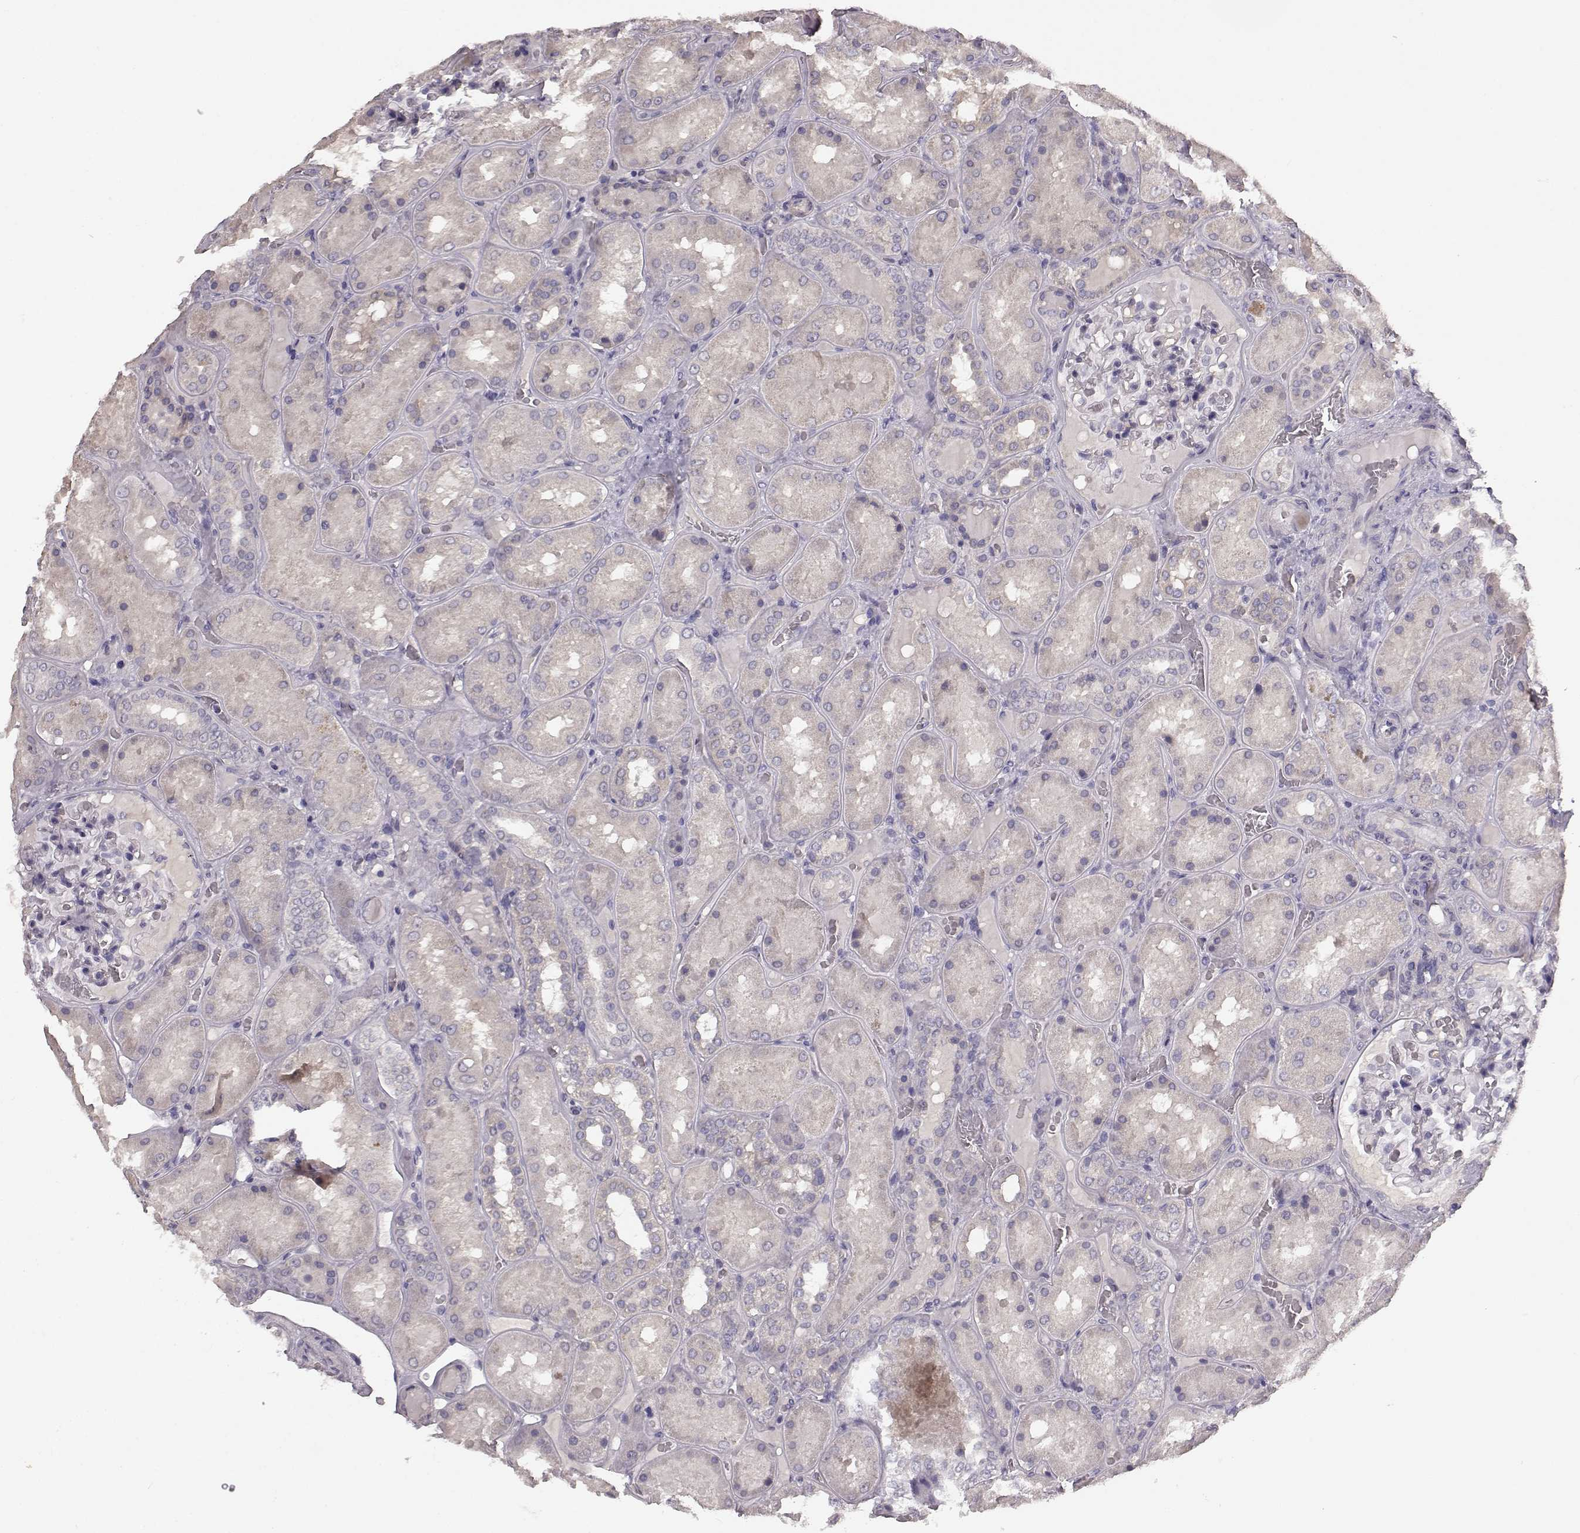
{"staining": {"intensity": "negative", "quantity": "none", "location": "none"}, "tissue": "kidney", "cell_type": "Cells in glomeruli", "image_type": "normal", "snomed": [{"axis": "morphology", "description": "Normal tissue, NOS"}, {"axis": "topography", "description": "Kidney"}], "caption": "High magnification brightfield microscopy of benign kidney stained with DAB (3,3'-diaminobenzidine) (brown) and counterstained with hematoxylin (blue): cells in glomeruli show no significant expression. Brightfield microscopy of immunohistochemistry (IHC) stained with DAB (3,3'-diaminobenzidine) (brown) and hematoxylin (blue), captured at high magnification.", "gene": "BFSP2", "patient": {"sex": "male", "age": 73}}